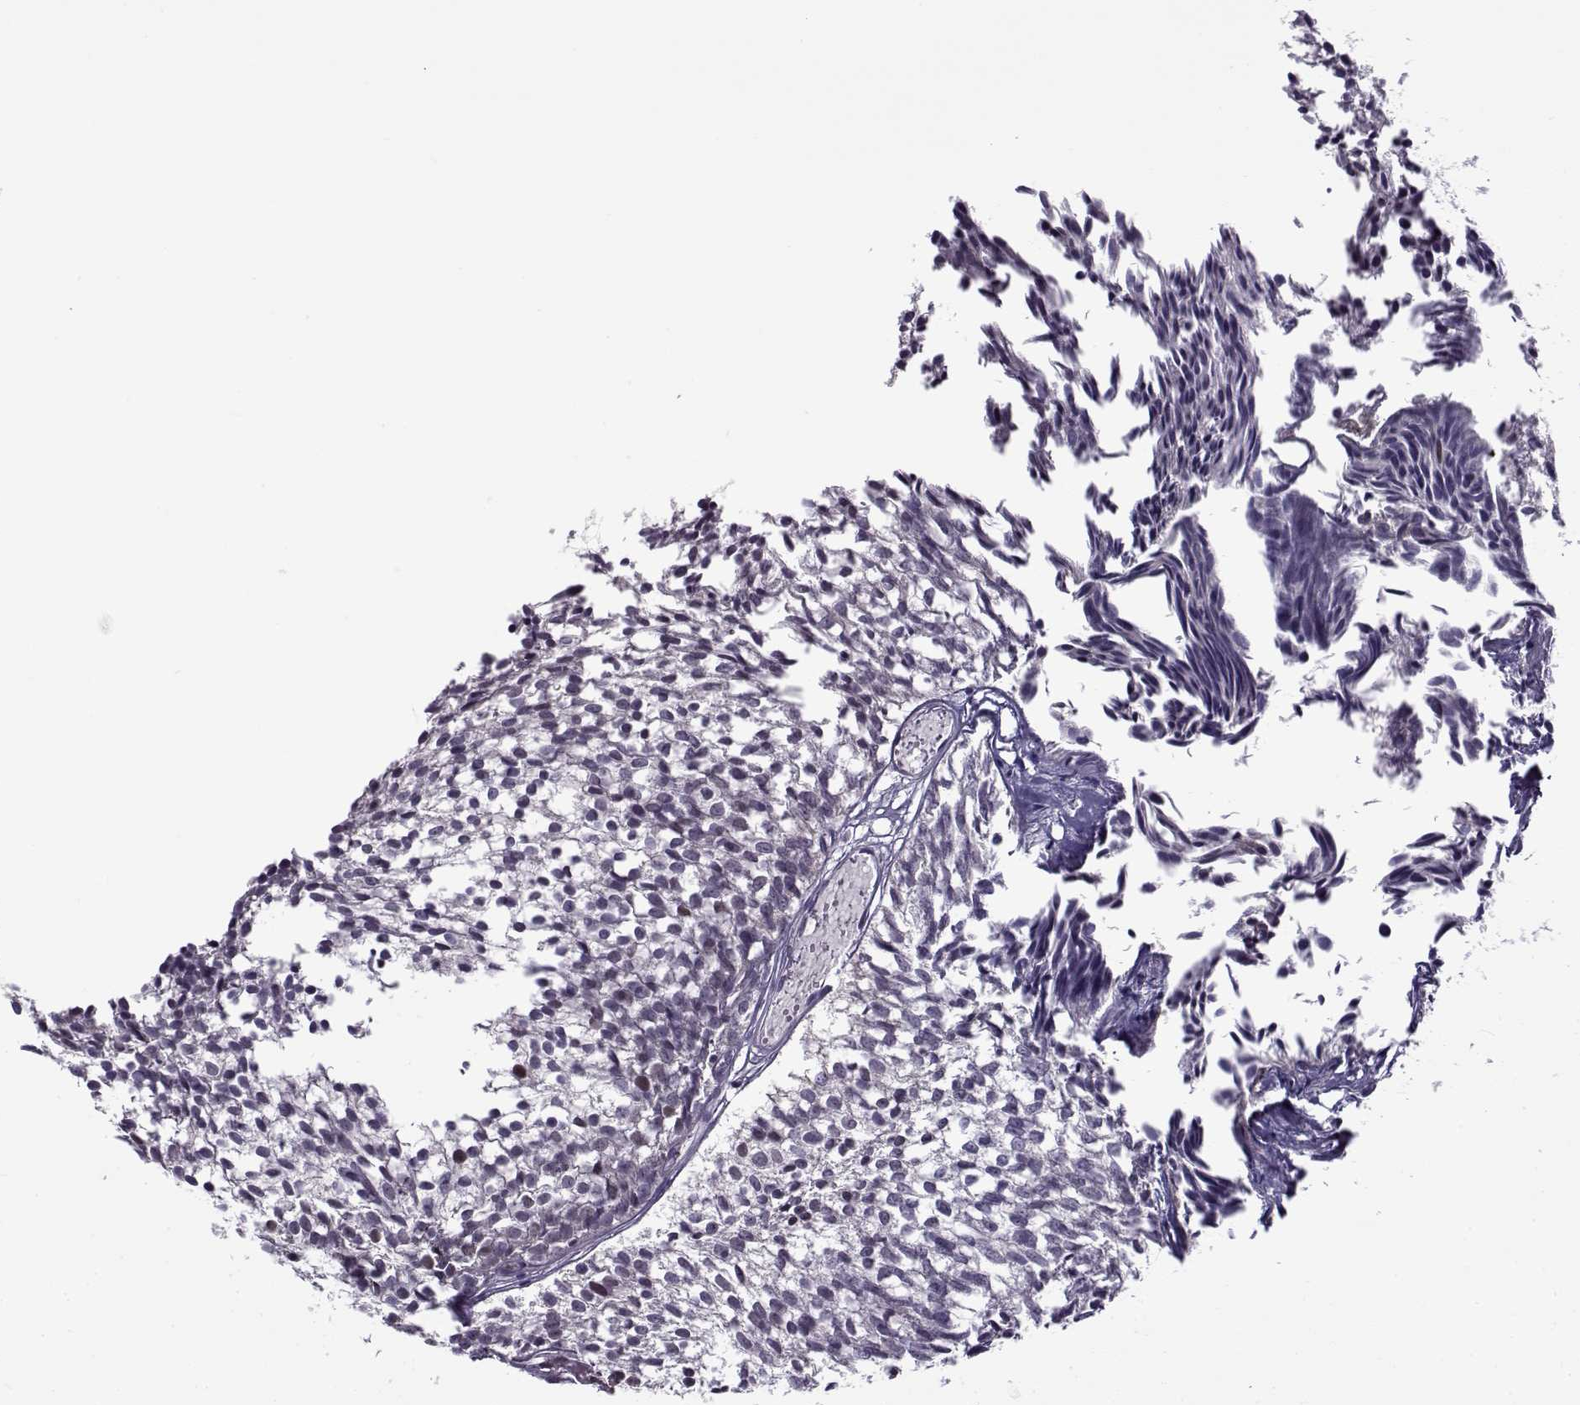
{"staining": {"intensity": "negative", "quantity": "none", "location": "none"}, "tissue": "urothelial cancer", "cell_type": "Tumor cells", "image_type": "cancer", "snomed": [{"axis": "morphology", "description": "Urothelial carcinoma, Low grade"}, {"axis": "topography", "description": "Urinary bladder"}], "caption": "Tumor cells show no significant protein positivity in urothelial cancer. (DAB IHC visualized using brightfield microscopy, high magnification).", "gene": "BACH1", "patient": {"sex": "male", "age": 63}}